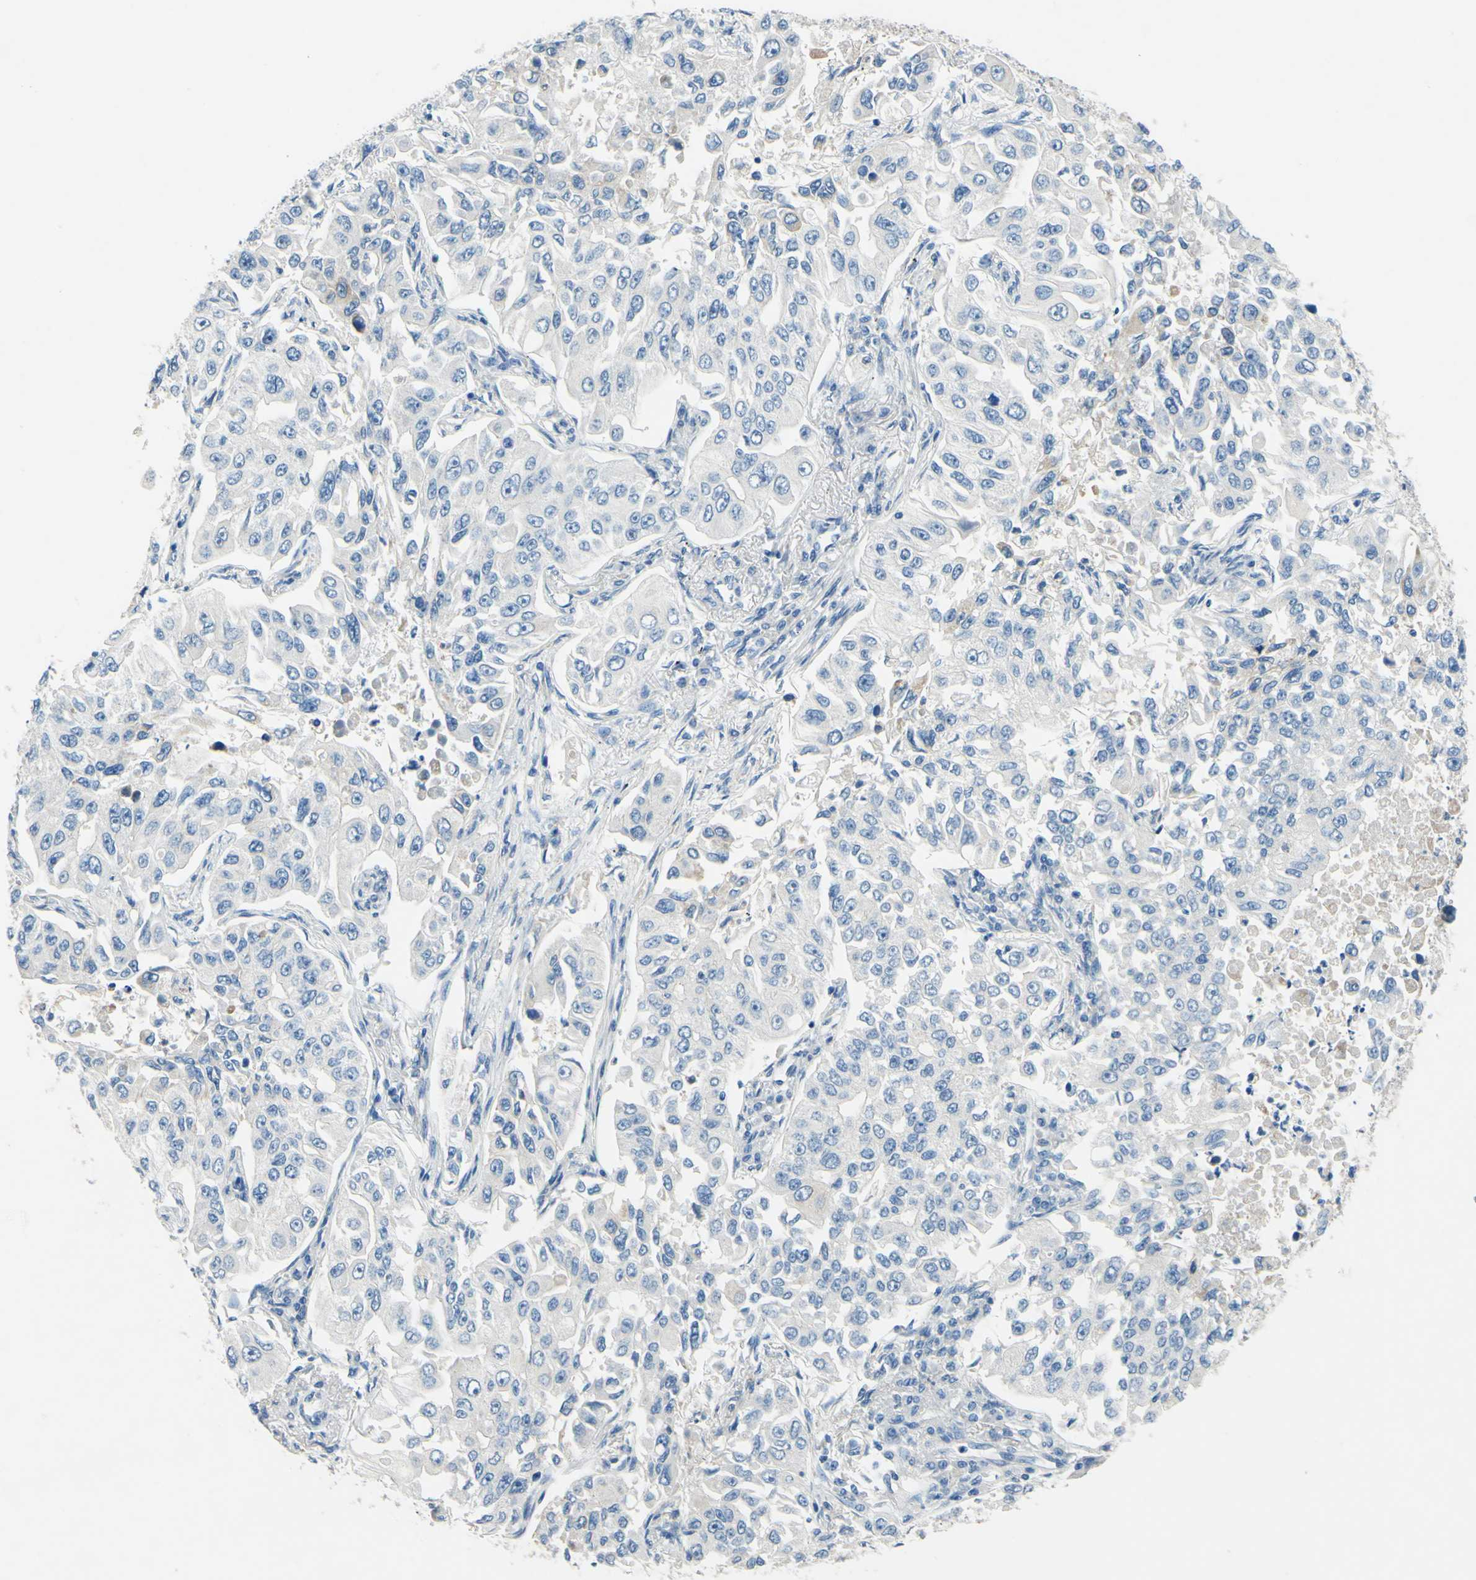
{"staining": {"intensity": "negative", "quantity": "none", "location": "none"}, "tissue": "lung cancer", "cell_type": "Tumor cells", "image_type": "cancer", "snomed": [{"axis": "morphology", "description": "Adenocarcinoma, NOS"}, {"axis": "topography", "description": "Lung"}], "caption": "Immunohistochemical staining of human lung adenocarcinoma displays no significant staining in tumor cells.", "gene": "CDH10", "patient": {"sex": "male", "age": 84}}